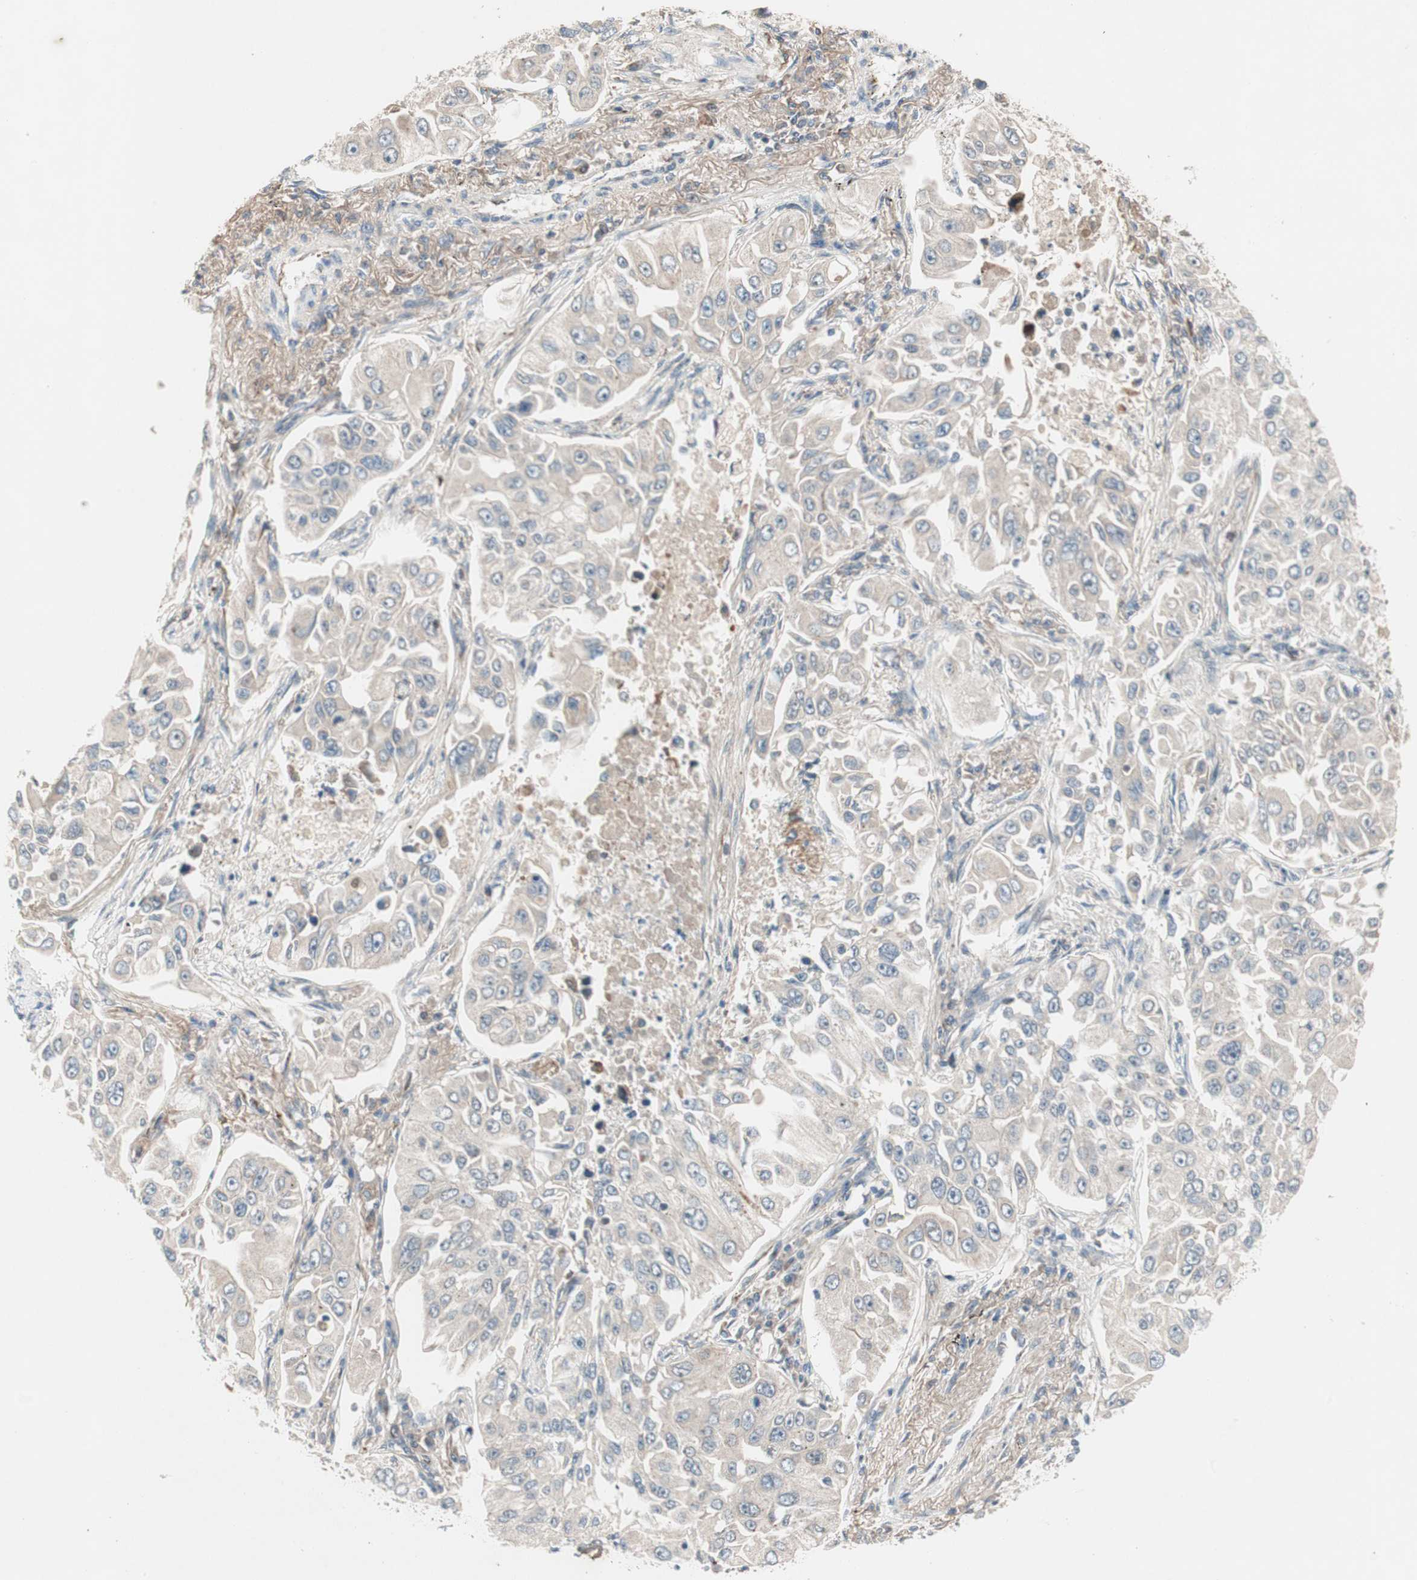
{"staining": {"intensity": "negative", "quantity": "none", "location": "none"}, "tissue": "lung cancer", "cell_type": "Tumor cells", "image_type": "cancer", "snomed": [{"axis": "morphology", "description": "Adenocarcinoma, NOS"}, {"axis": "topography", "description": "Lung"}], "caption": "Immunohistochemical staining of human adenocarcinoma (lung) reveals no significant positivity in tumor cells.", "gene": "FGFR4", "patient": {"sex": "male", "age": 84}}